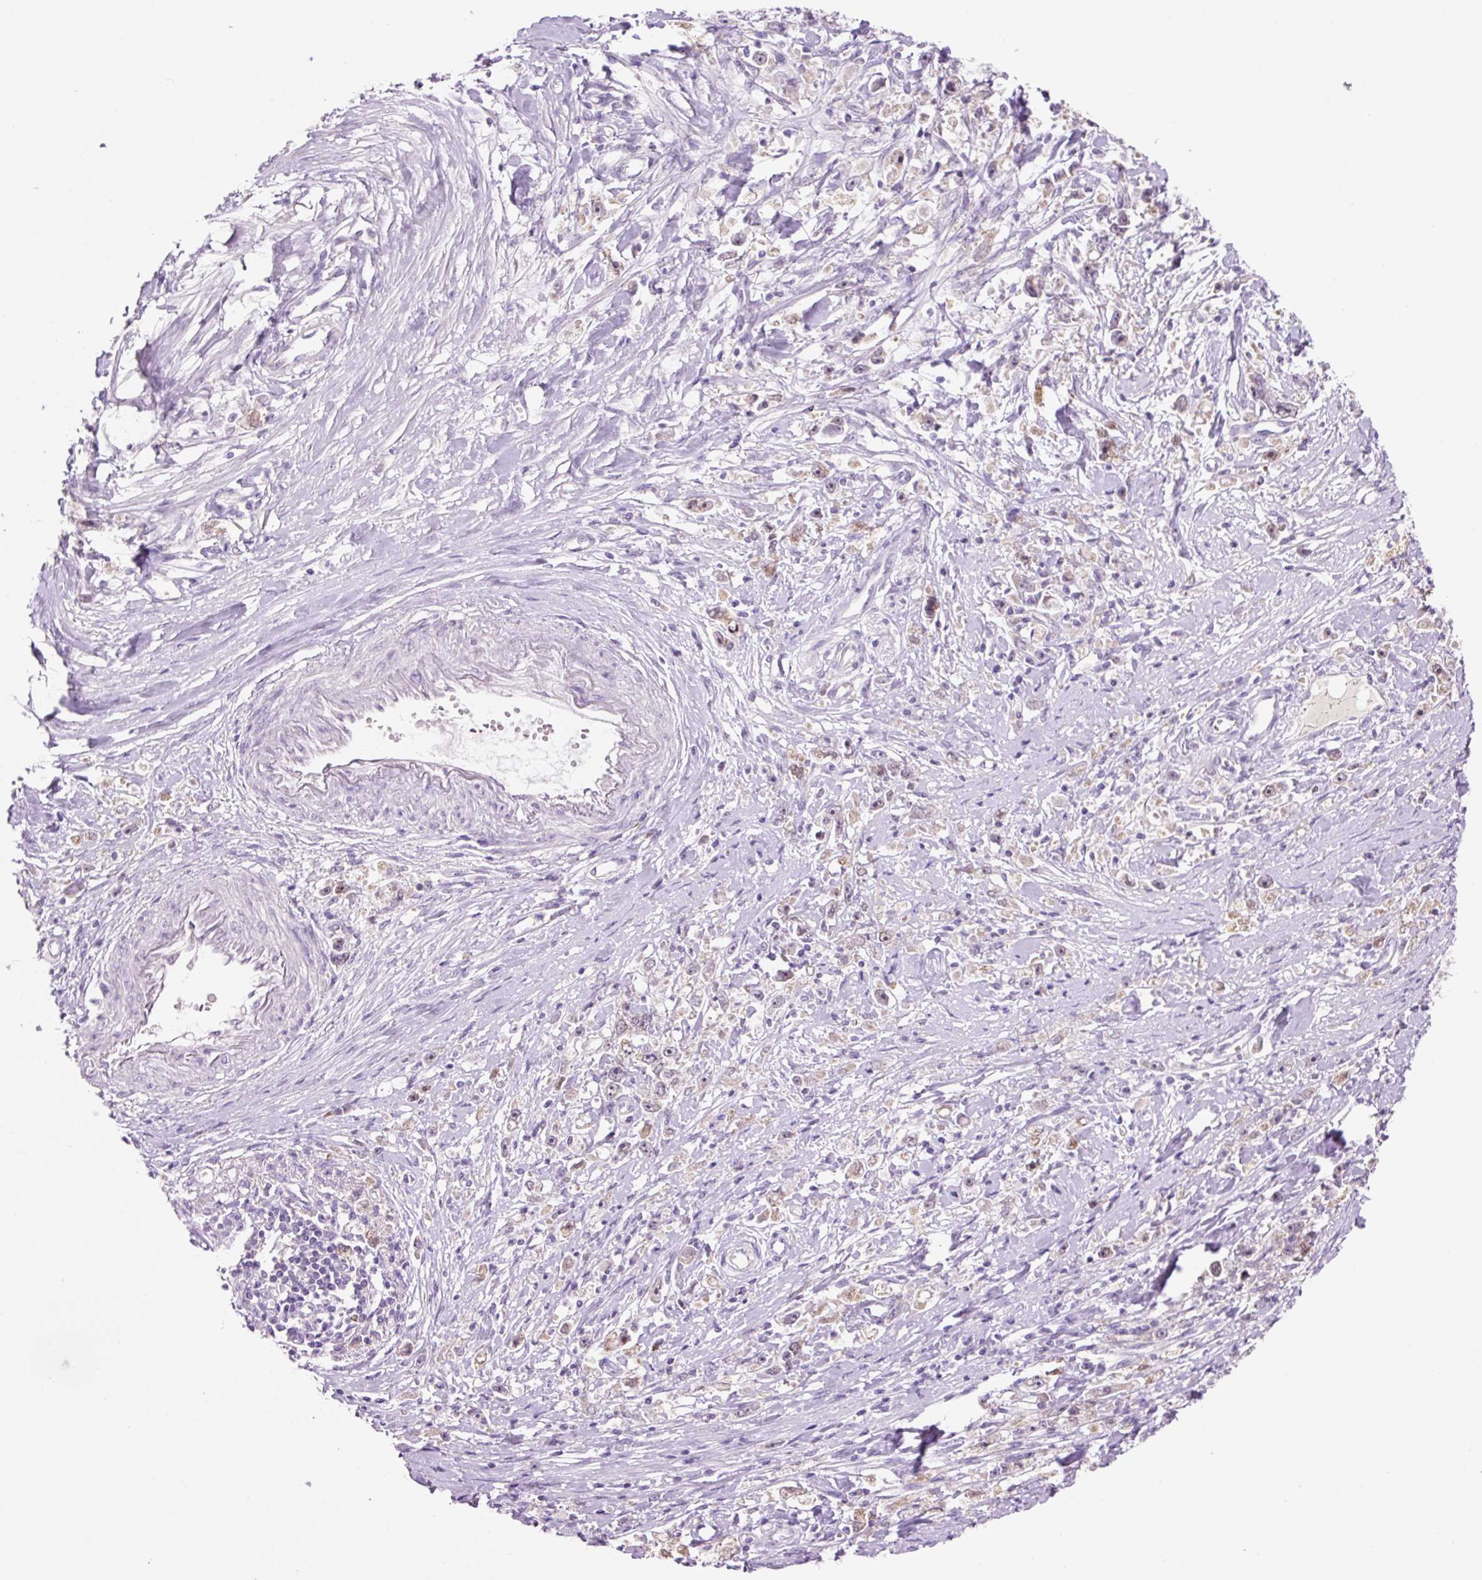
{"staining": {"intensity": "weak", "quantity": "<25%", "location": "cytoplasmic/membranous"}, "tissue": "stomach cancer", "cell_type": "Tumor cells", "image_type": "cancer", "snomed": [{"axis": "morphology", "description": "Adenocarcinoma, NOS"}, {"axis": "topography", "description": "Stomach"}], "caption": "This is an immunohistochemistry photomicrograph of stomach adenocarcinoma. There is no staining in tumor cells.", "gene": "PCK2", "patient": {"sex": "female", "age": 59}}